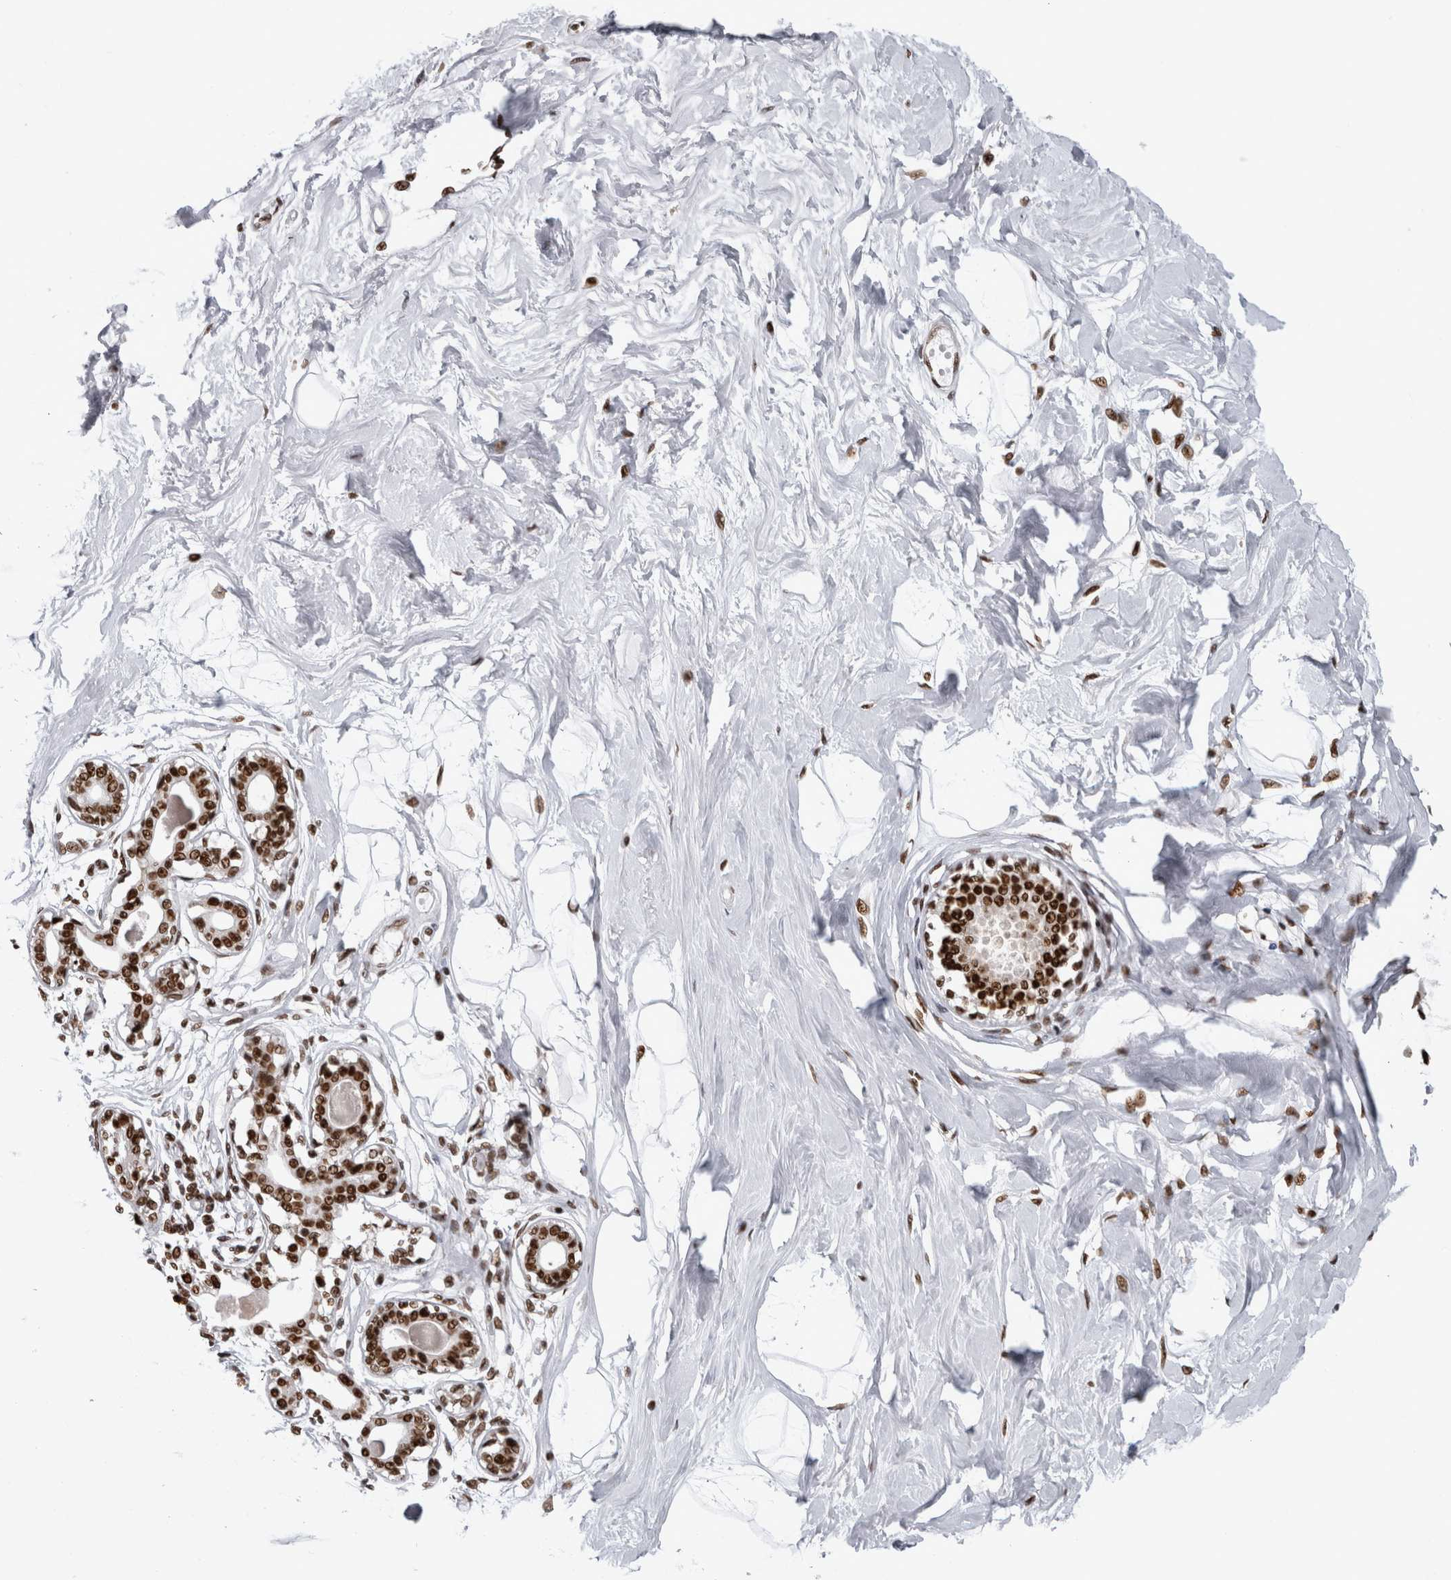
{"staining": {"intensity": "strong", "quantity": ">75%", "location": "nuclear"}, "tissue": "breast", "cell_type": "Adipocytes", "image_type": "normal", "snomed": [{"axis": "morphology", "description": "Normal tissue, NOS"}, {"axis": "topography", "description": "Breast"}], "caption": "Immunohistochemical staining of unremarkable breast demonstrates >75% levels of strong nuclear protein positivity in about >75% of adipocytes. (DAB (3,3'-diaminobenzidine) IHC with brightfield microscopy, high magnification).", "gene": "ZSCAN2", "patient": {"sex": "female", "age": 45}}